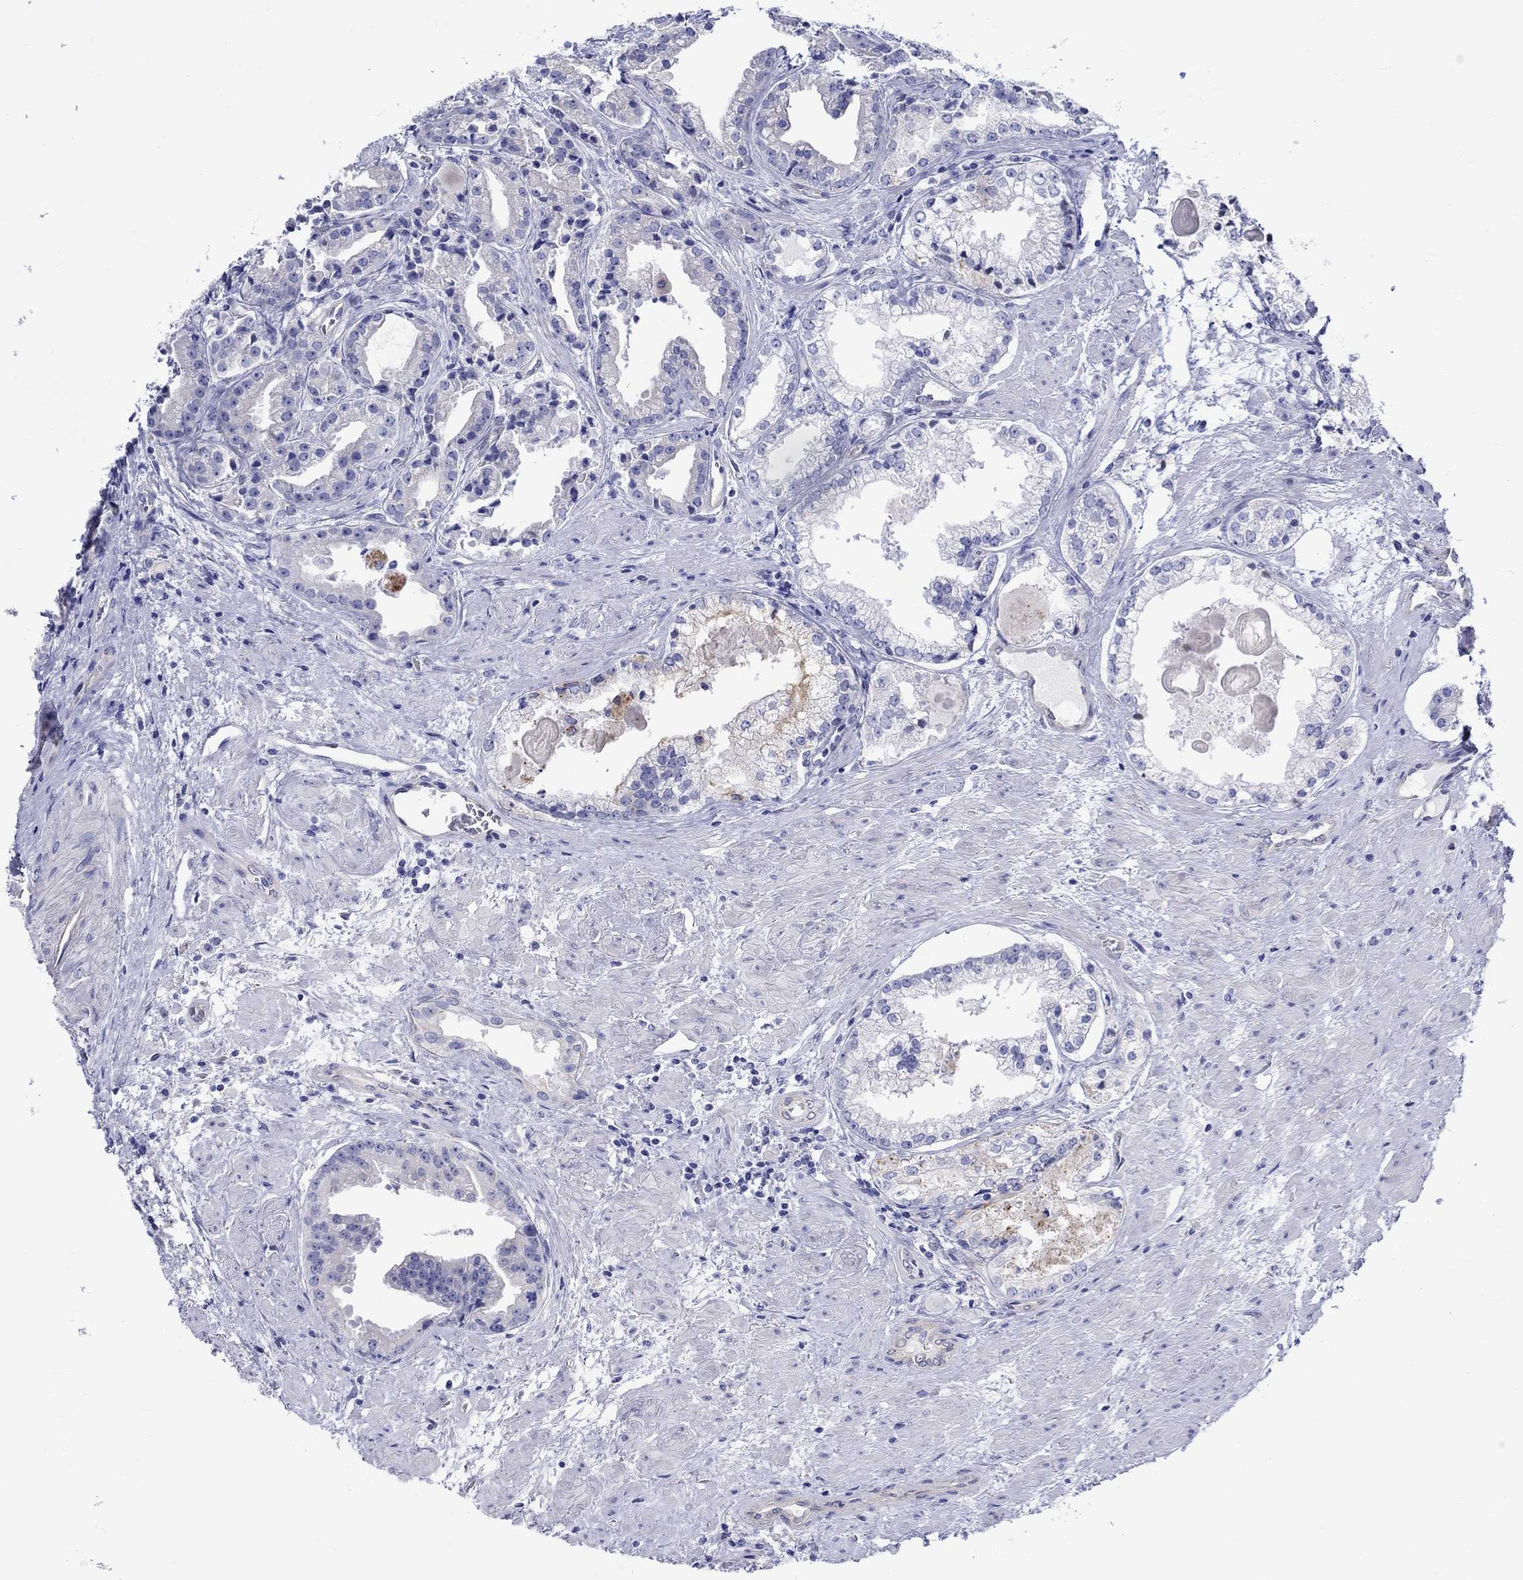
{"staining": {"intensity": "negative", "quantity": "none", "location": "none"}, "tissue": "prostate cancer", "cell_type": "Tumor cells", "image_type": "cancer", "snomed": [{"axis": "morphology", "description": "Adenocarcinoma, NOS"}, {"axis": "morphology", "description": "Adenocarcinoma, High grade"}, {"axis": "topography", "description": "Prostate"}], "caption": "A micrograph of prostate cancer (adenocarcinoma) stained for a protein reveals no brown staining in tumor cells.", "gene": "SH2D7", "patient": {"sex": "male", "age": 64}}